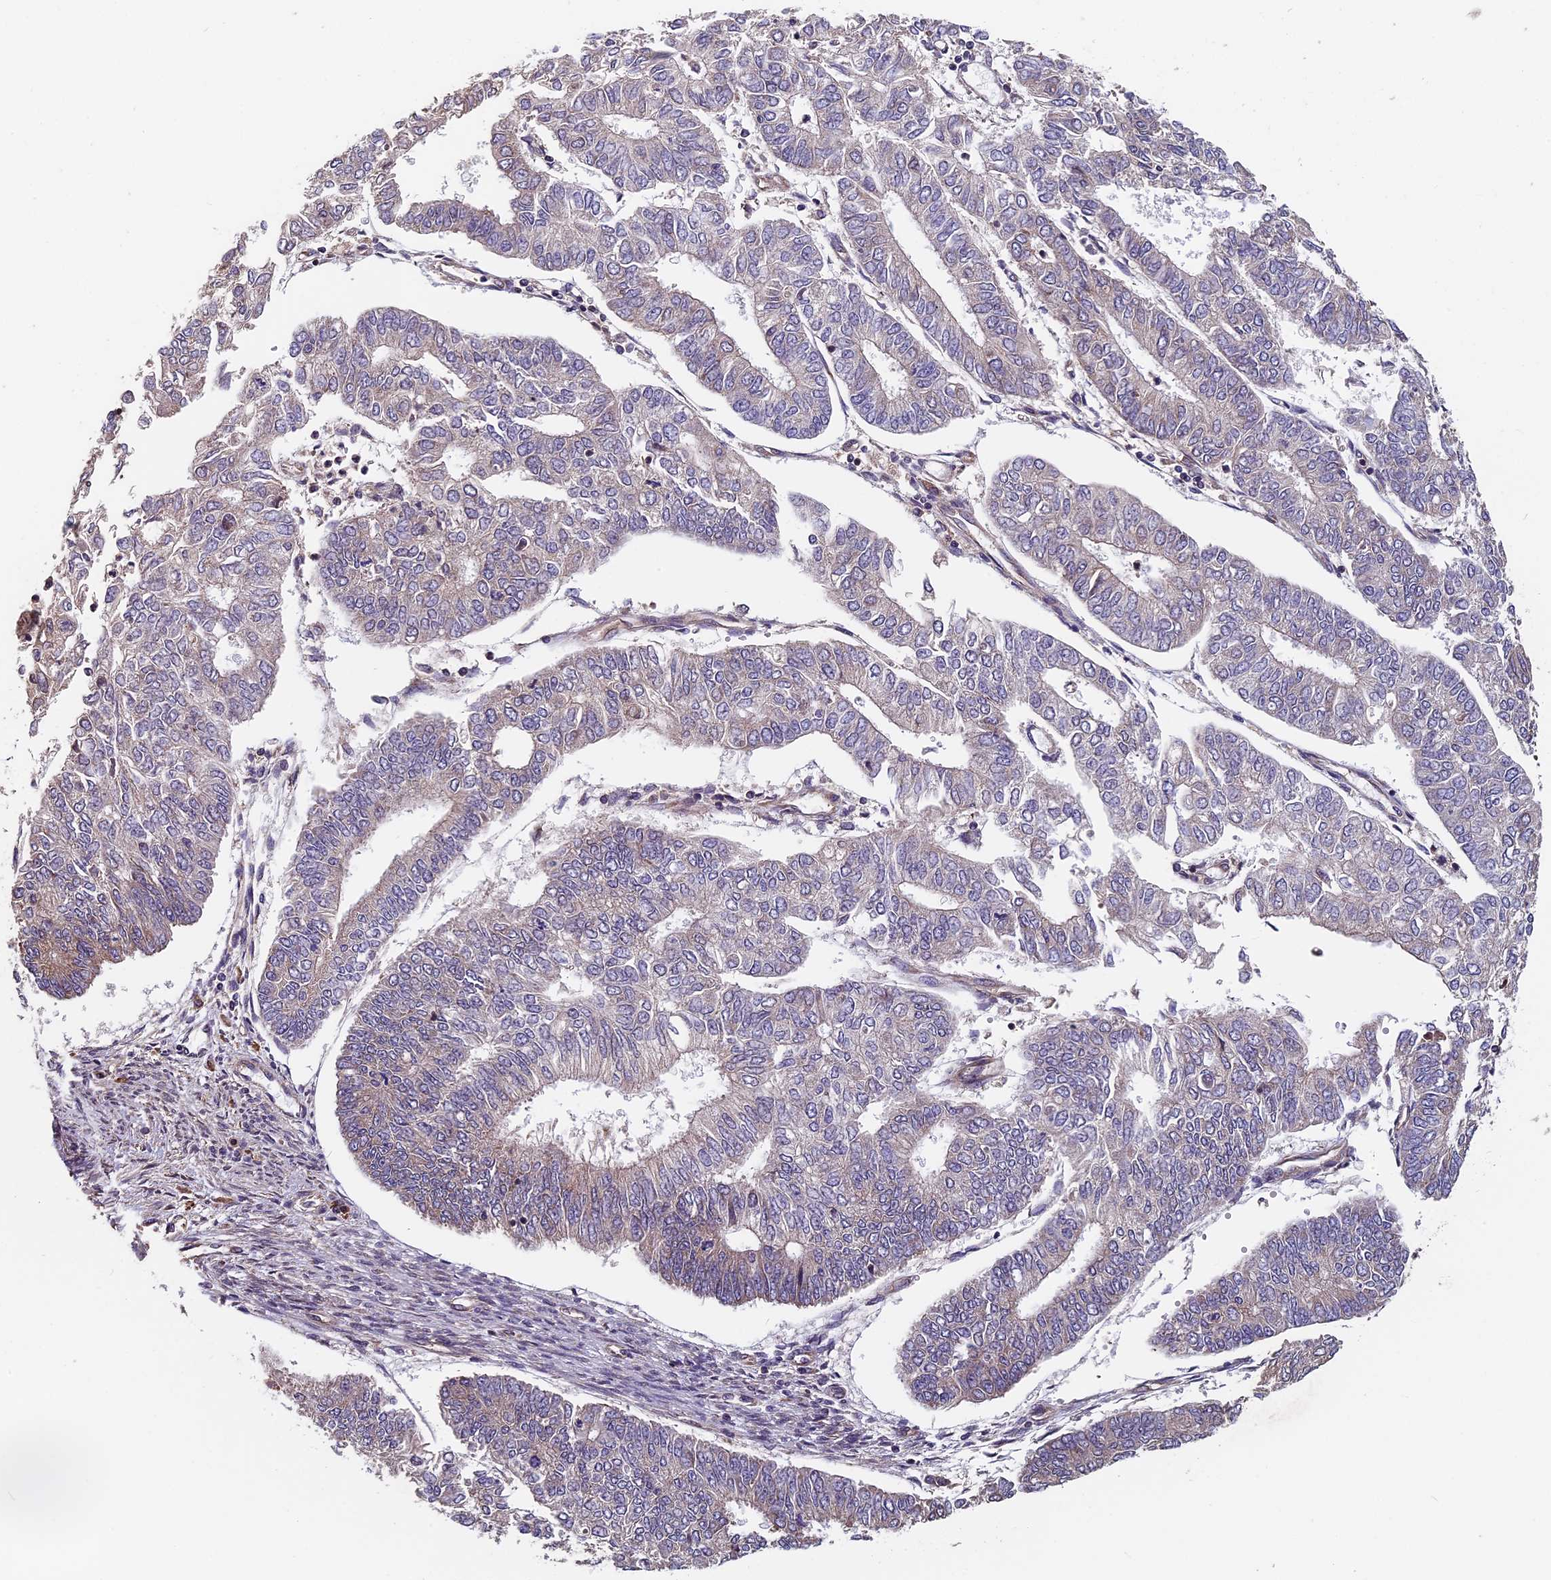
{"staining": {"intensity": "weak", "quantity": "<25%", "location": "cytoplasmic/membranous"}, "tissue": "endometrial cancer", "cell_type": "Tumor cells", "image_type": "cancer", "snomed": [{"axis": "morphology", "description": "Adenocarcinoma, NOS"}, {"axis": "topography", "description": "Endometrium"}], "caption": "This is a histopathology image of immunohistochemistry (IHC) staining of endometrial adenocarcinoma, which shows no expression in tumor cells. (DAB (3,3'-diaminobenzidine) IHC with hematoxylin counter stain).", "gene": "CCDC153", "patient": {"sex": "female", "age": 68}}